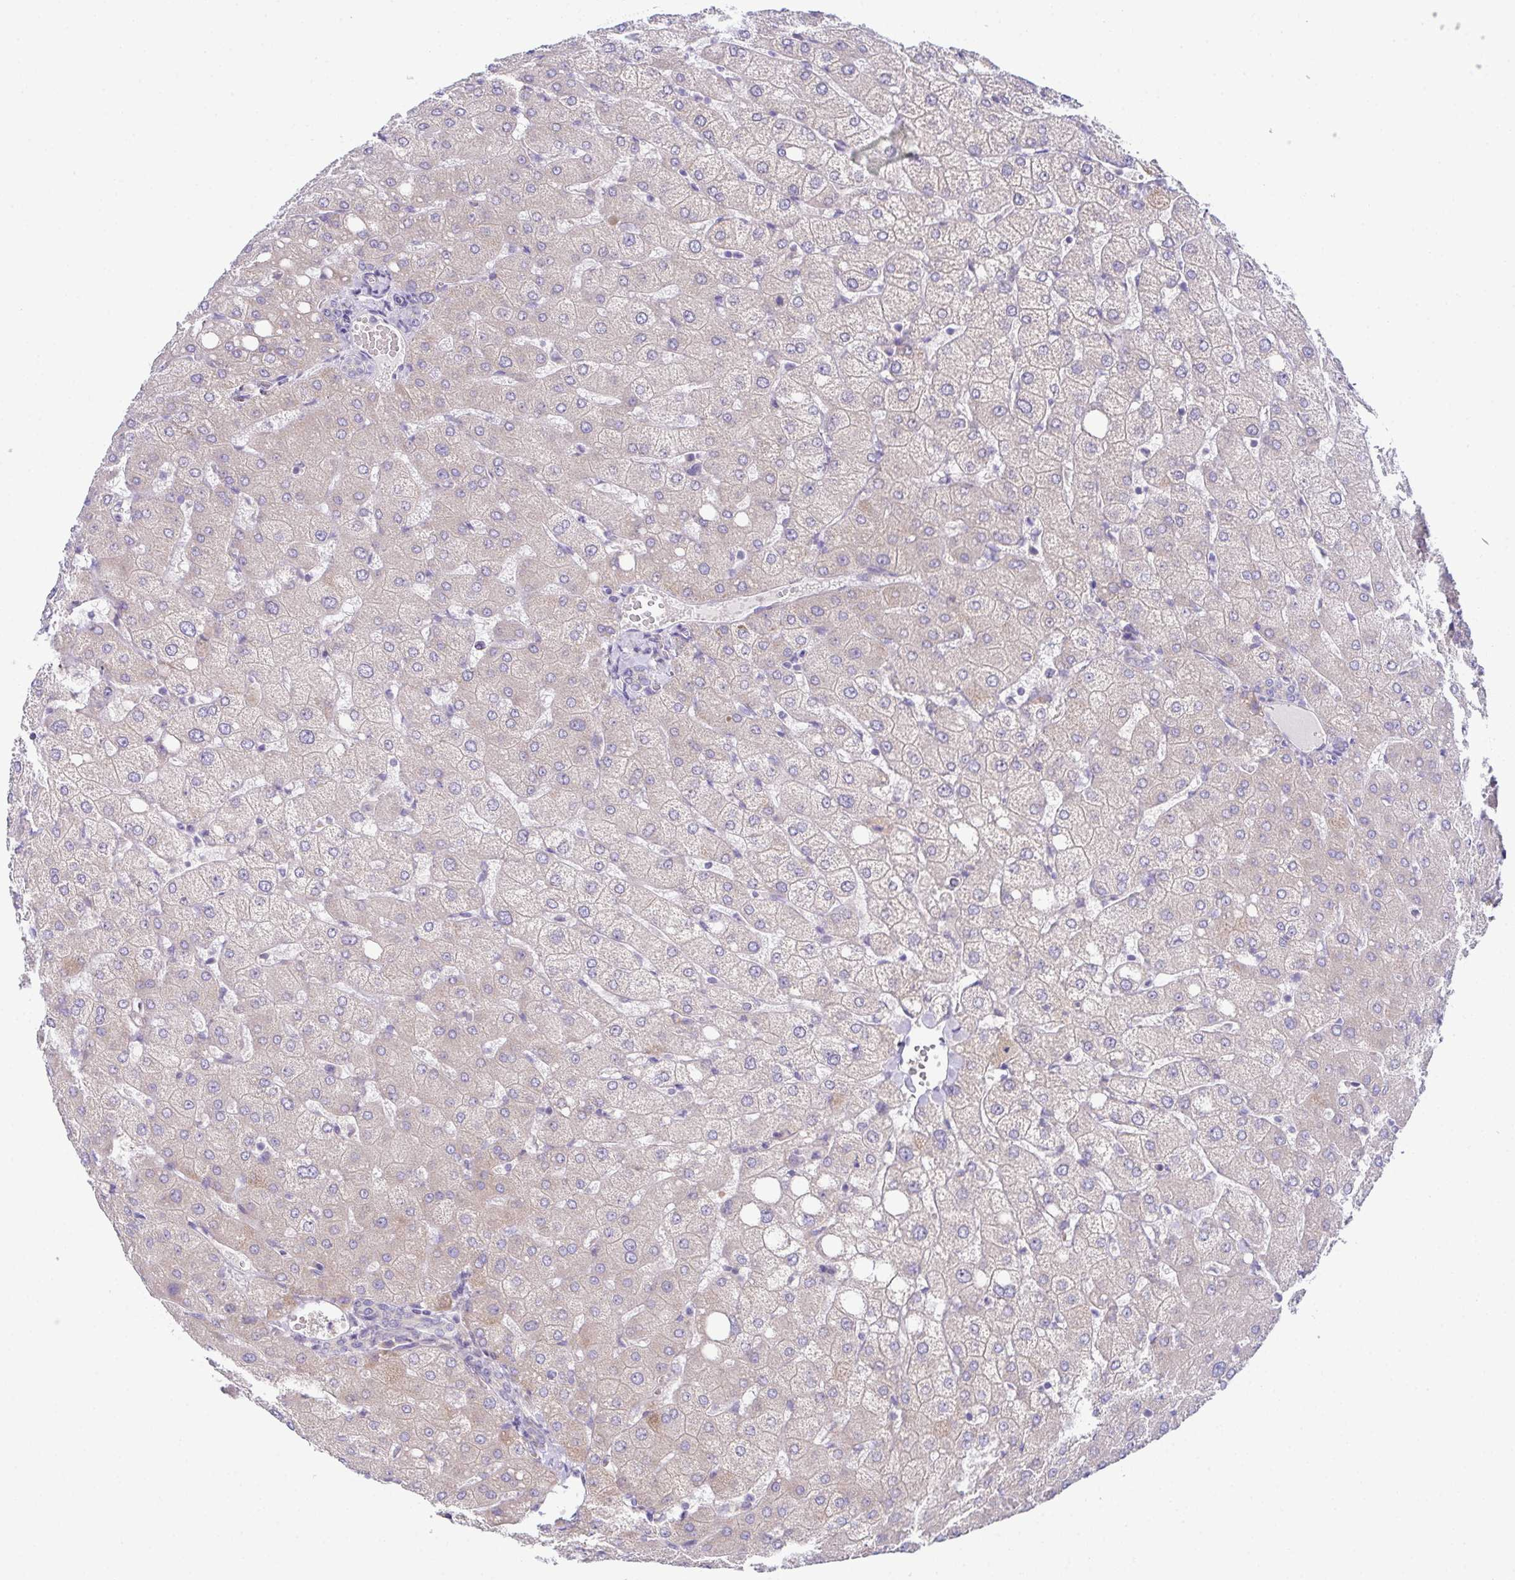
{"staining": {"intensity": "negative", "quantity": "none", "location": "none"}, "tissue": "liver", "cell_type": "Cholangiocytes", "image_type": "normal", "snomed": [{"axis": "morphology", "description": "Normal tissue, NOS"}, {"axis": "topography", "description": "Liver"}], "caption": "An IHC image of normal liver is shown. There is no staining in cholangiocytes of liver.", "gene": "CFAP97D1", "patient": {"sex": "female", "age": 54}}